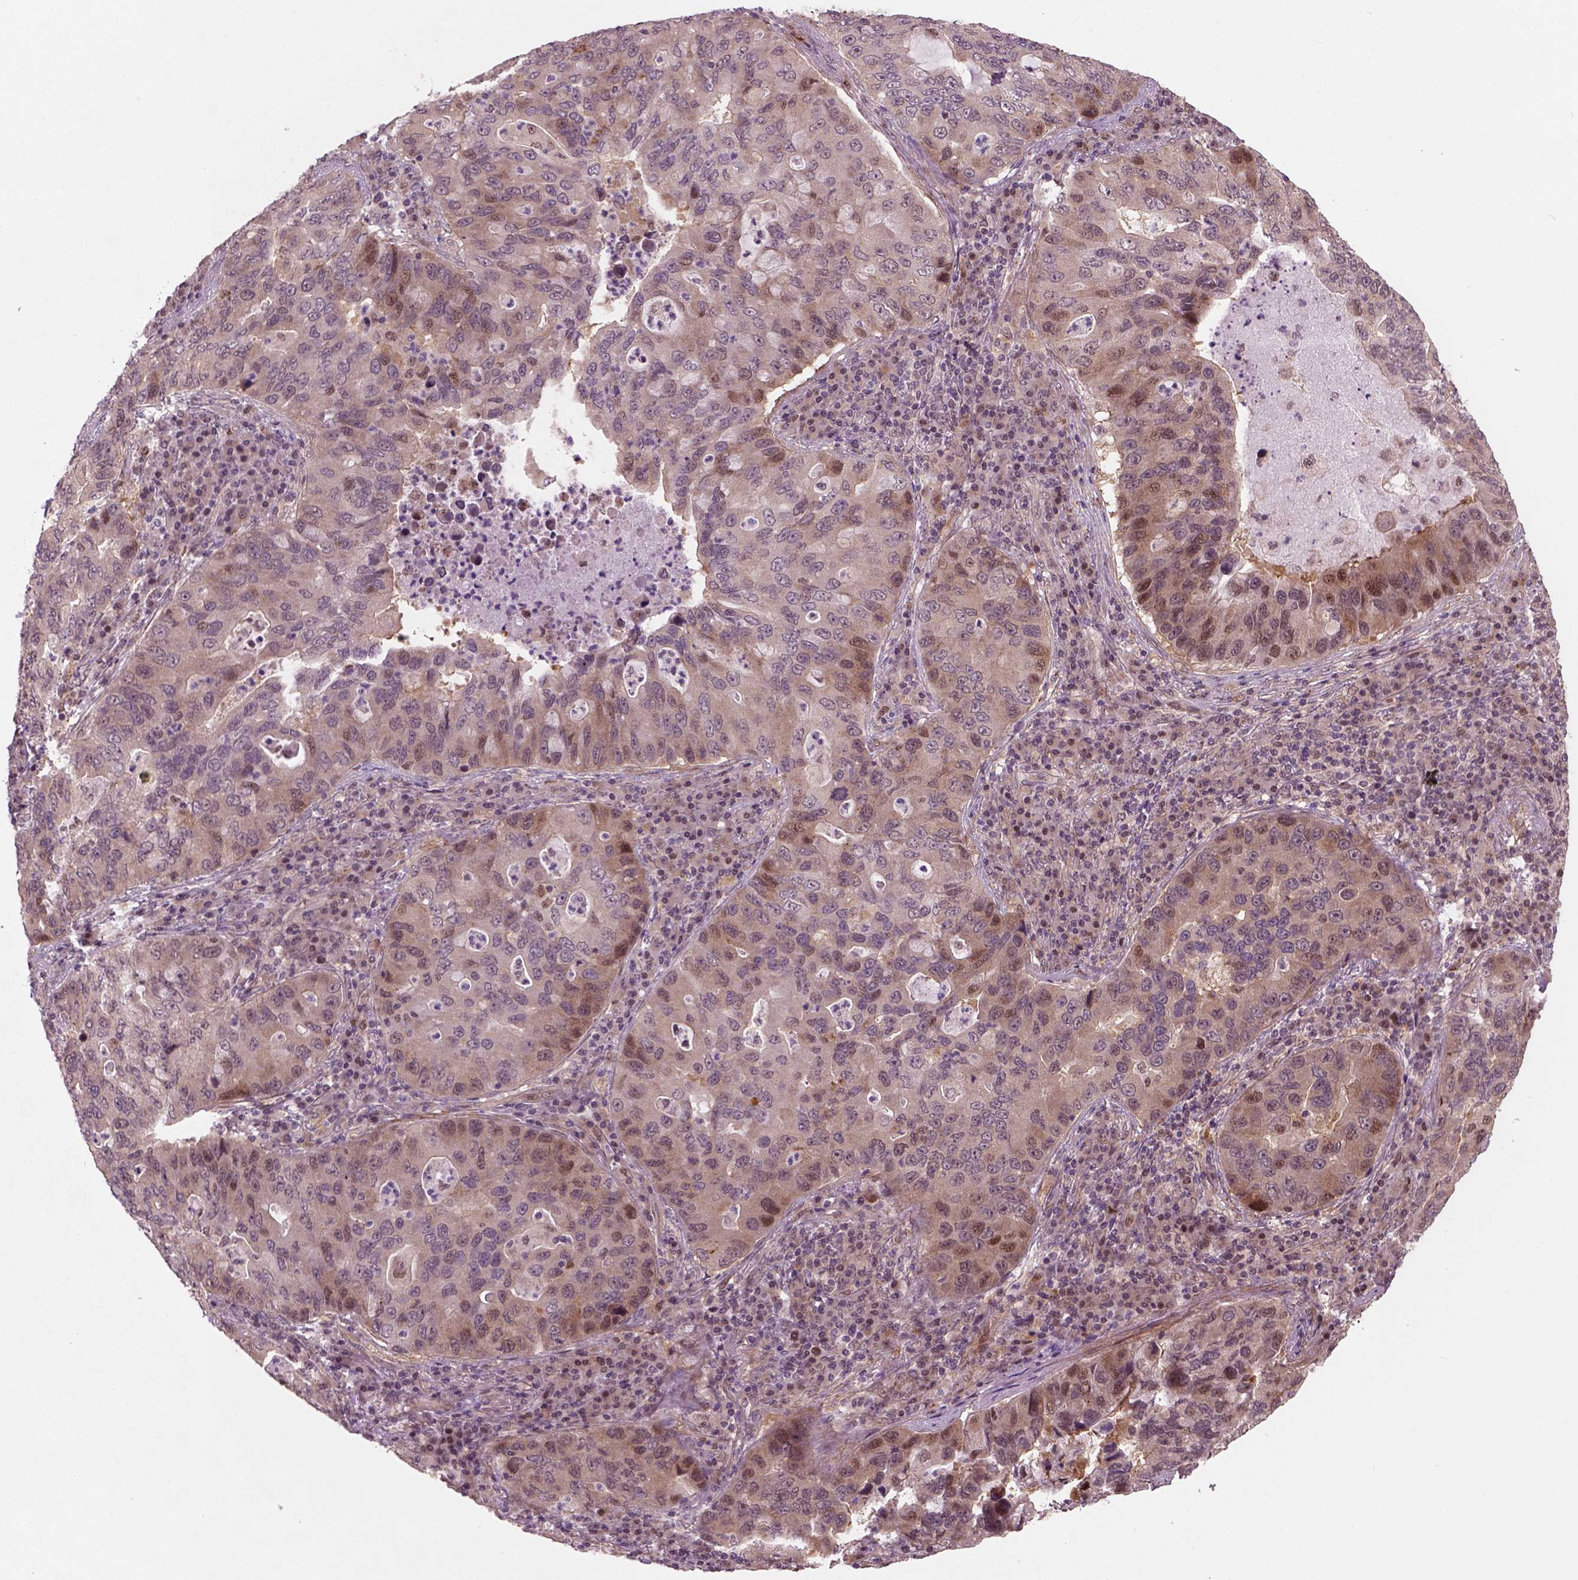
{"staining": {"intensity": "moderate", "quantity": "<25%", "location": "cytoplasmic/membranous,nuclear"}, "tissue": "lung cancer", "cell_type": "Tumor cells", "image_type": "cancer", "snomed": [{"axis": "morphology", "description": "Adenocarcinoma, NOS"}, {"axis": "morphology", "description": "Adenocarcinoma, metastatic, NOS"}, {"axis": "topography", "description": "Lymph node"}, {"axis": "topography", "description": "Lung"}], "caption": "Protein staining of lung cancer (adenocarcinoma) tissue displays moderate cytoplasmic/membranous and nuclear staining in about <25% of tumor cells.", "gene": "PSMD11", "patient": {"sex": "female", "age": 54}}